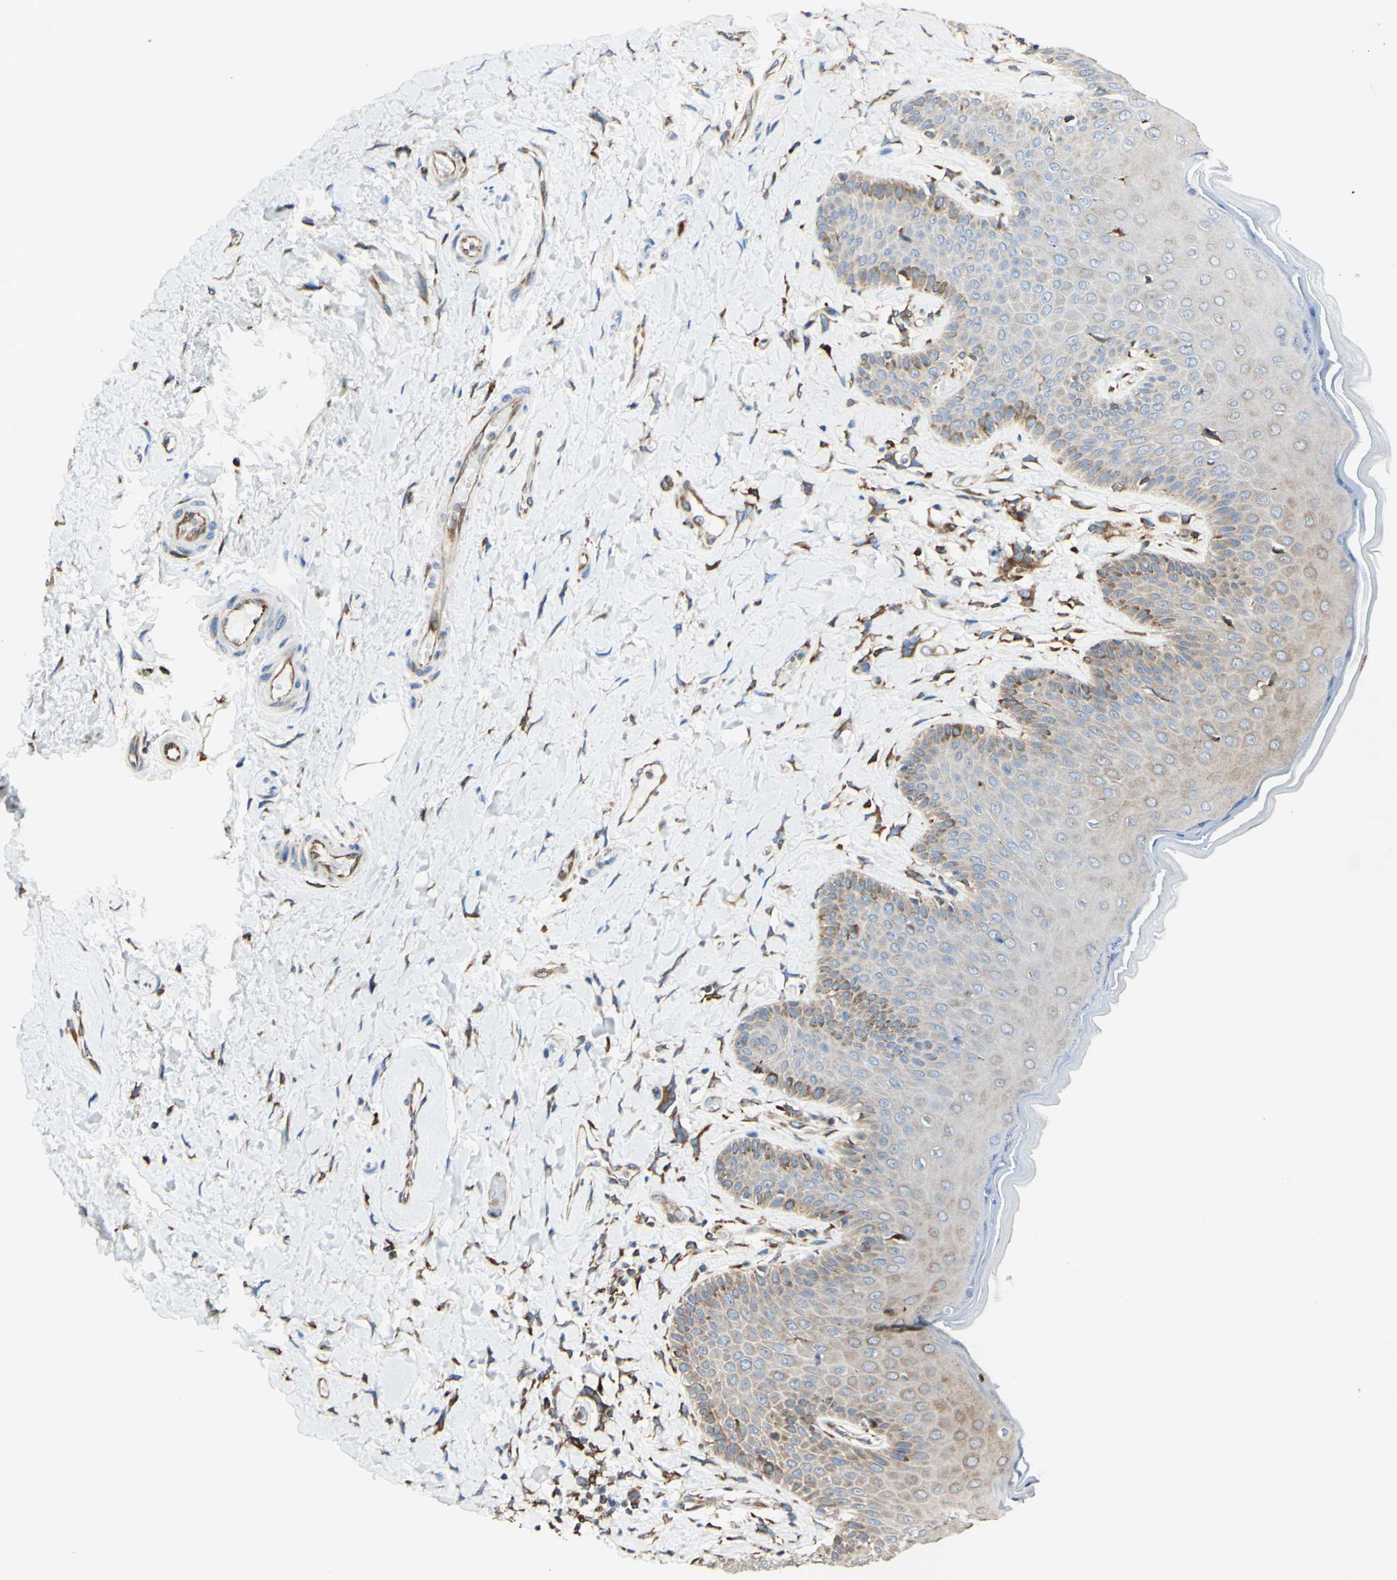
{"staining": {"intensity": "moderate", "quantity": ">75%", "location": "cytoplasmic/membranous"}, "tissue": "skin", "cell_type": "Epidermal cells", "image_type": "normal", "snomed": [{"axis": "morphology", "description": "Normal tissue, NOS"}, {"axis": "topography", "description": "Anal"}], "caption": "Immunohistochemistry (IHC) of normal human skin shows medium levels of moderate cytoplasmic/membranous positivity in approximately >75% of epidermal cells.", "gene": "DNAJB11", "patient": {"sex": "male", "age": 69}}